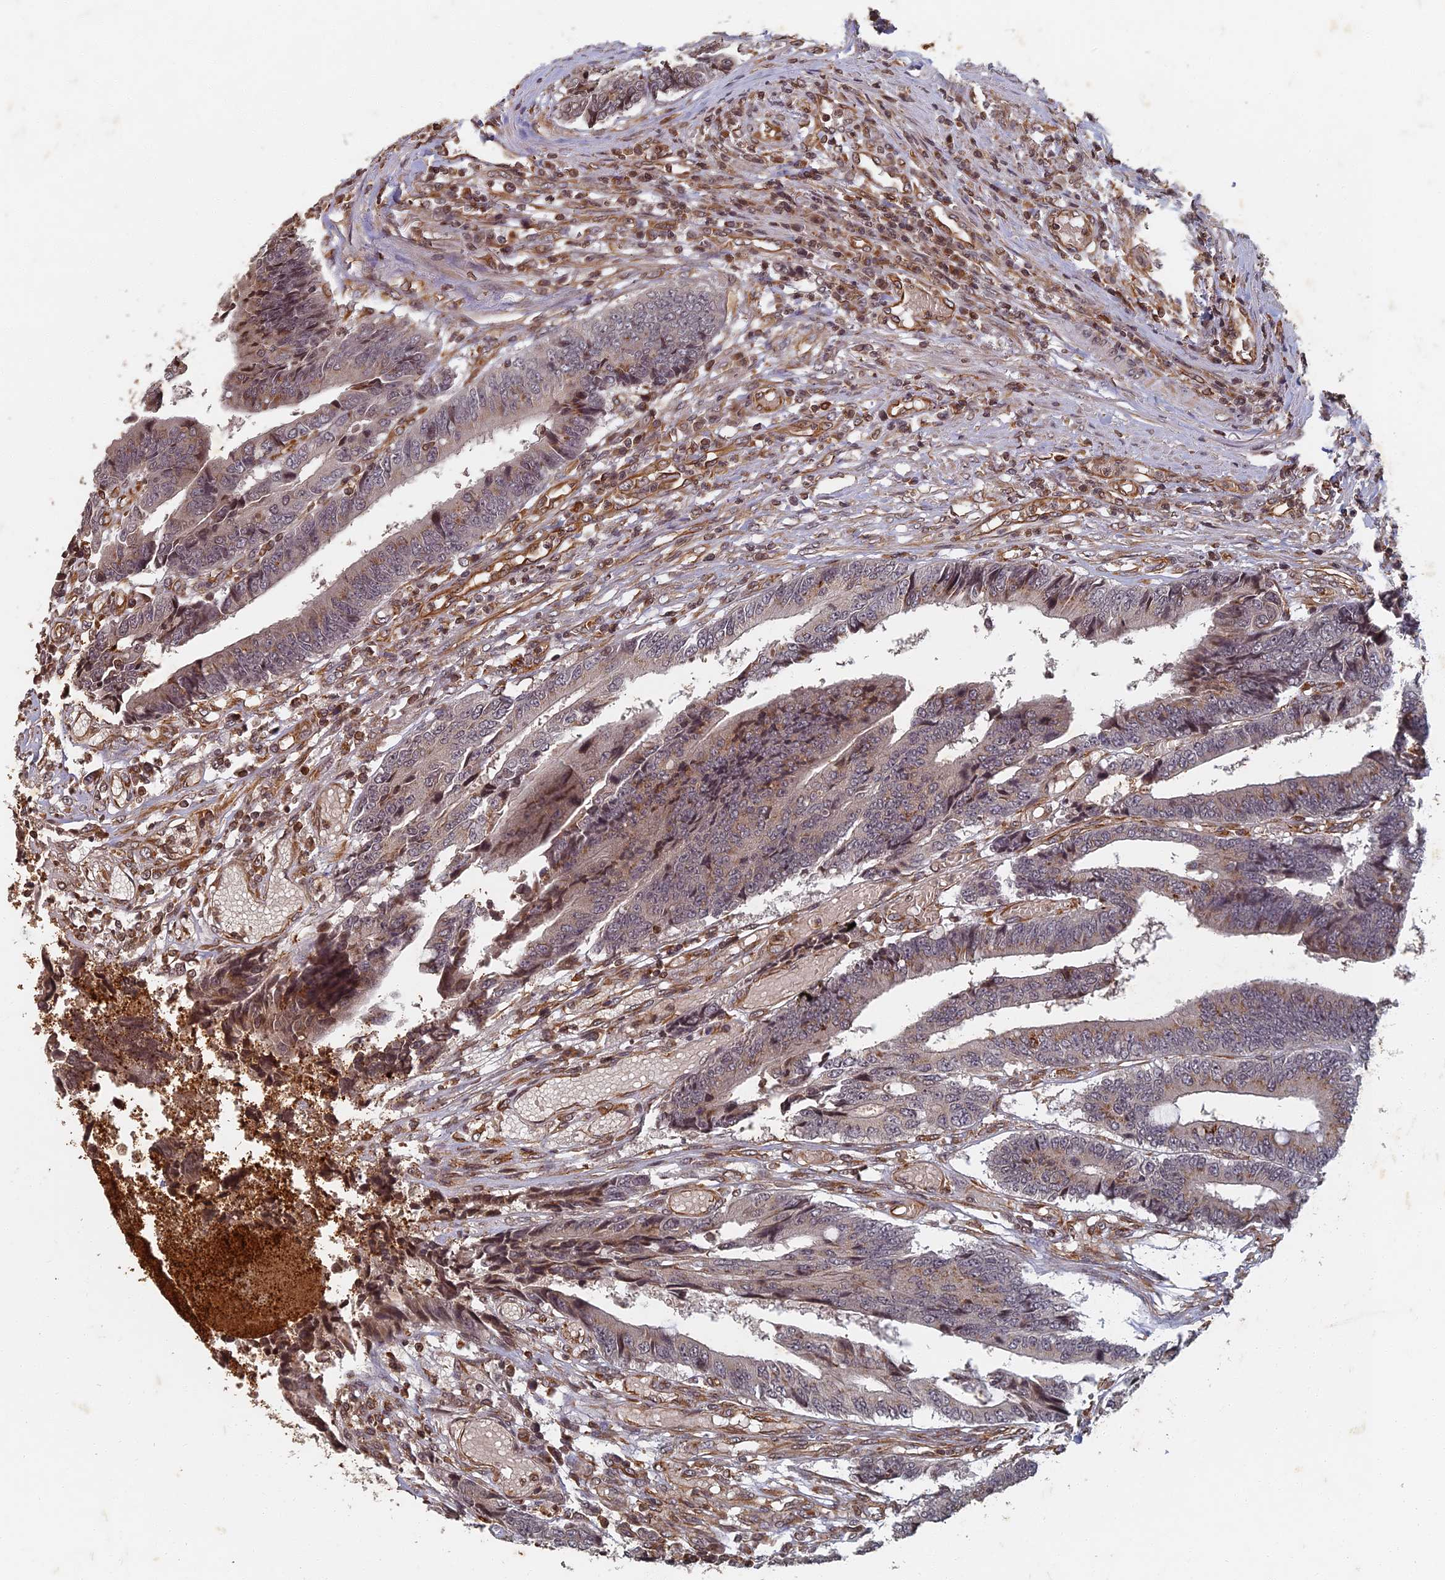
{"staining": {"intensity": "weak", "quantity": "<25%", "location": "cytoplasmic/membranous,nuclear"}, "tissue": "colorectal cancer", "cell_type": "Tumor cells", "image_type": "cancer", "snomed": [{"axis": "morphology", "description": "Adenocarcinoma, NOS"}, {"axis": "topography", "description": "Rectum"}], "caption": "Immunohistochemical staining of colorectal cancer exhibits no significant expression in tumor cells.", "gene": "ABCB10", "patient": {"sex": "male", "age": 84}}